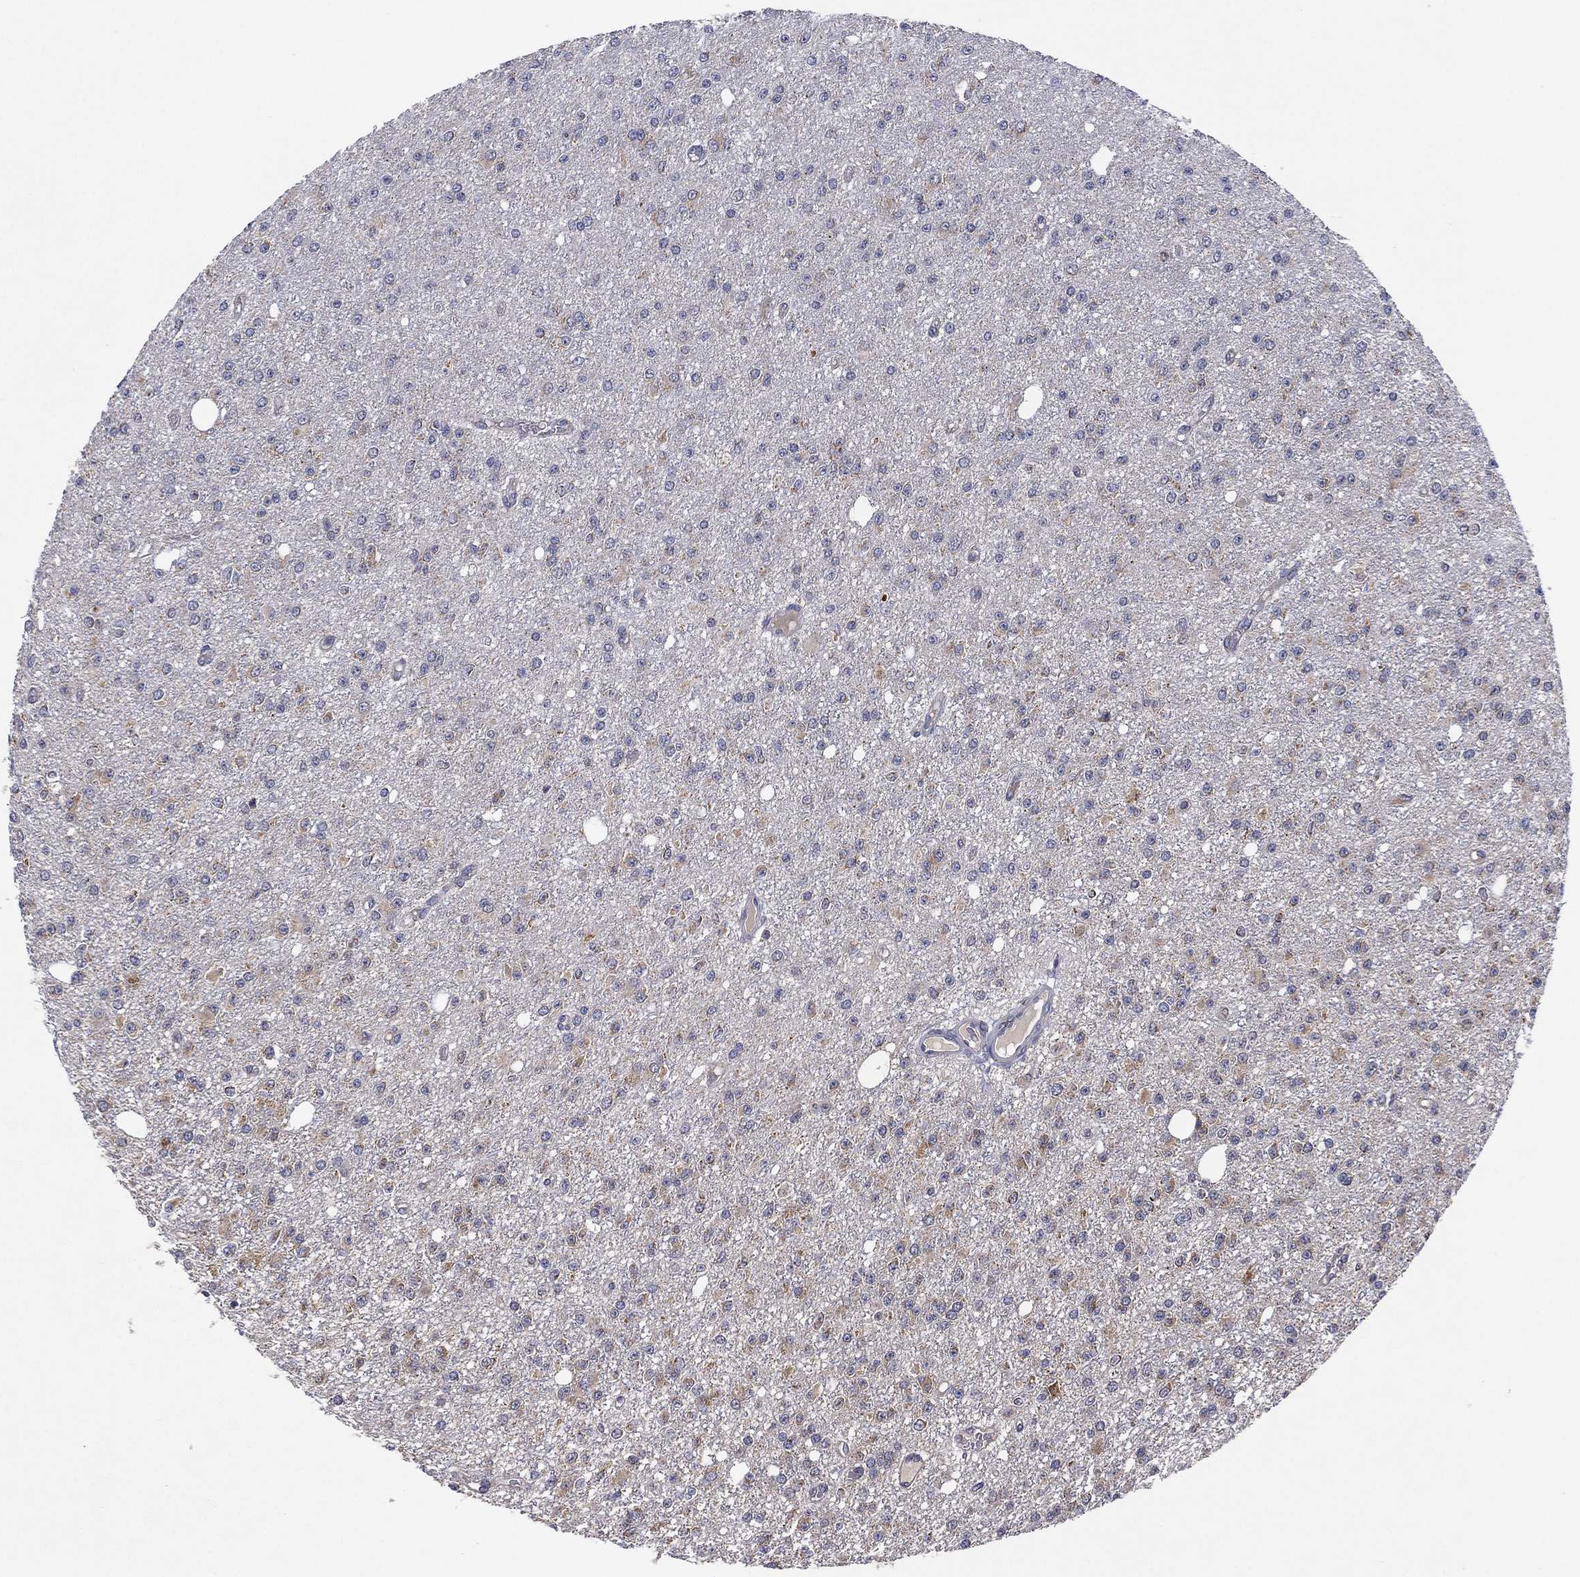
{"staining": {"intensity": "negative", "quantity": "none", "location": "none"}, "tissue": "glioma", "cell_type": "Tumor cells", "image_type": "cancer", "snomed": [{"axis": "morphology", "description": "Glioma, malignant, Low grade"}, {"axis": "topography", "description": "Brain"}], "caption": "DAB immunohistochemical staining of malignant low-grade glioma demonstrates no significant positivity in tumor cells.", "gene": "PPP2R5A", "patient": {"sex": "female", "age": 45}}